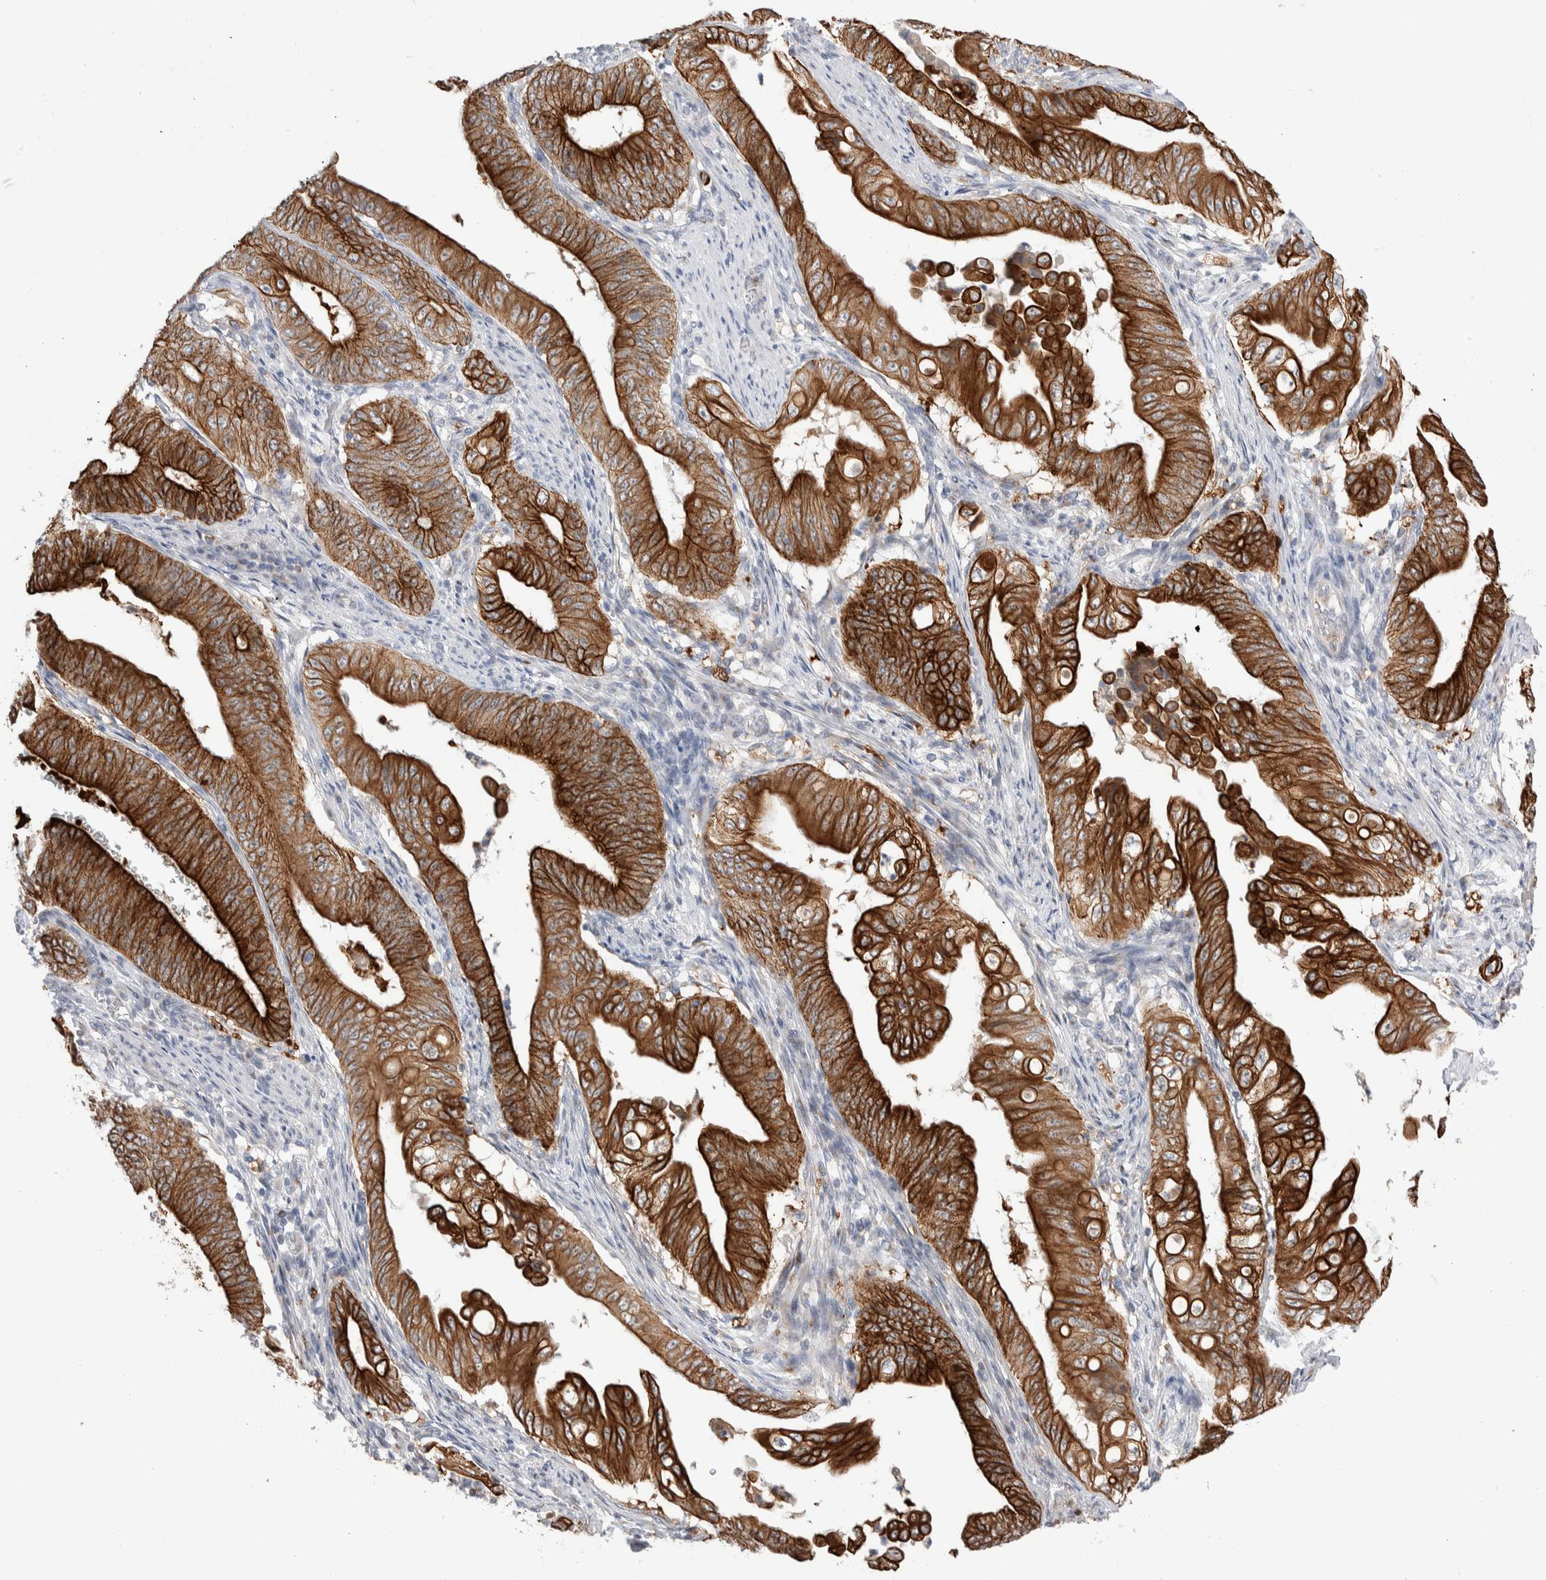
{"staining": {"intensity": "strong", "quantity": ">75%", "location": "cytoplasmic/membranous"}, "tissue": "stomach cancer", "cell_type": "Tumor cells", "image_type": "cancer", "snomed": [{"axis": "morphology", "description": "Adenocarcinoma, NOS"}, {"axis": "topography", "description": "Stomach"}], "caption": "Immunohistochemical staining of human stomach cancer (adenocarcinoma) shows high levels of strong cytoplasmic/membranous protein expression in approximately >75% of tumor cells. The staining is performed using DAB brown chromogen to label protein expression. The nuclei are counter-stained blue using hematoxylin.", "gene": "C1orf112", "patient": {"sex": "female", "age": 73}}